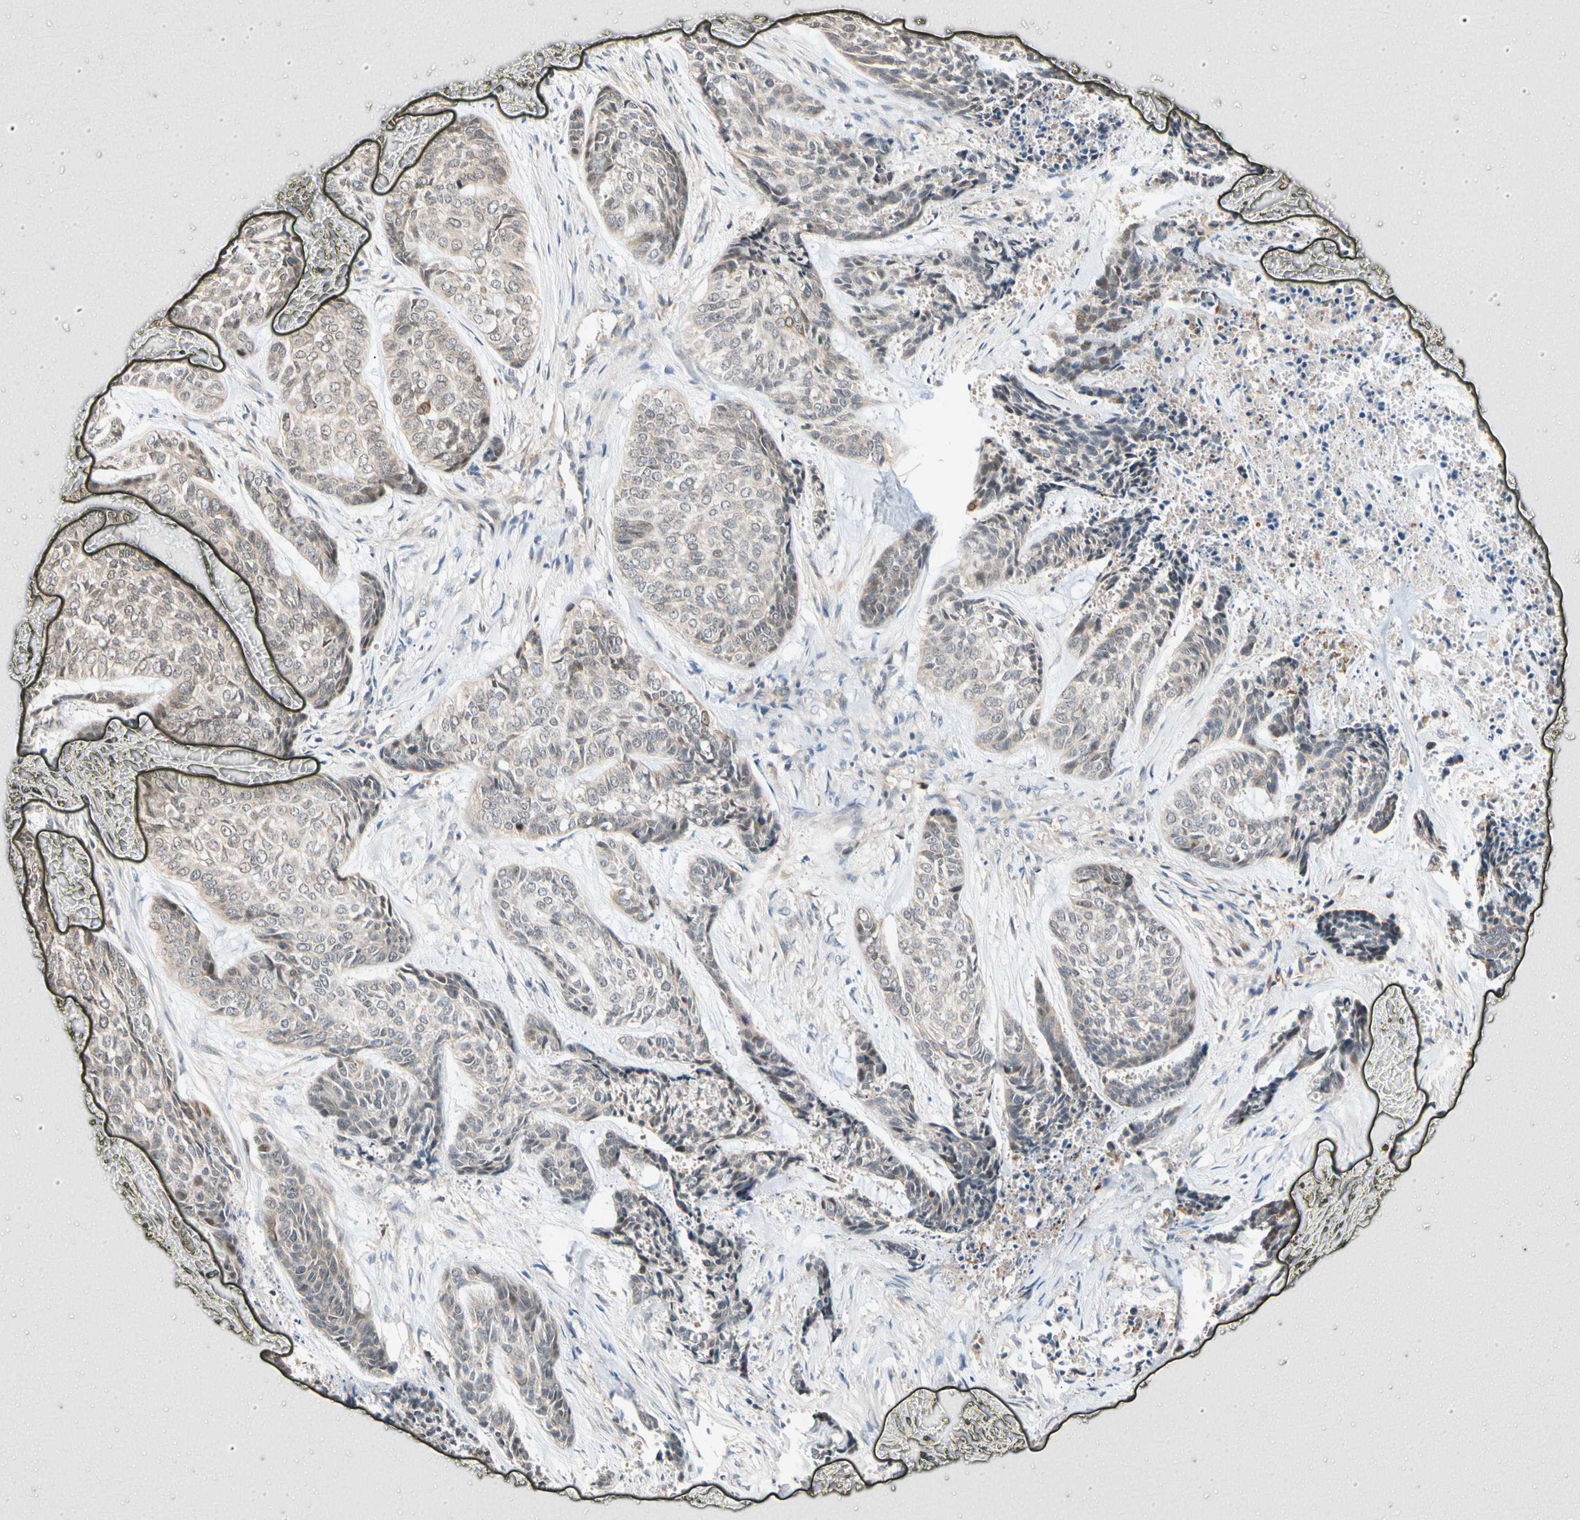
{"staining": {"intensity": "negative", "quantity": "none", "location": "none"}, "tissue": "skin cancer", "cell_type": "Tumor cells", "image_type": "cancer", "snomed": [{"axis": "morphology", "description": "Basal cell carcinoma"}, {"axis": "topography", "description": "Skin"}], "caption": "Immunohistochemistry of human skin basal cell carcinoma shows no positivity in tumor cells.", "gene": "CNST", "patient": {"sex": "female", "age": 64}}